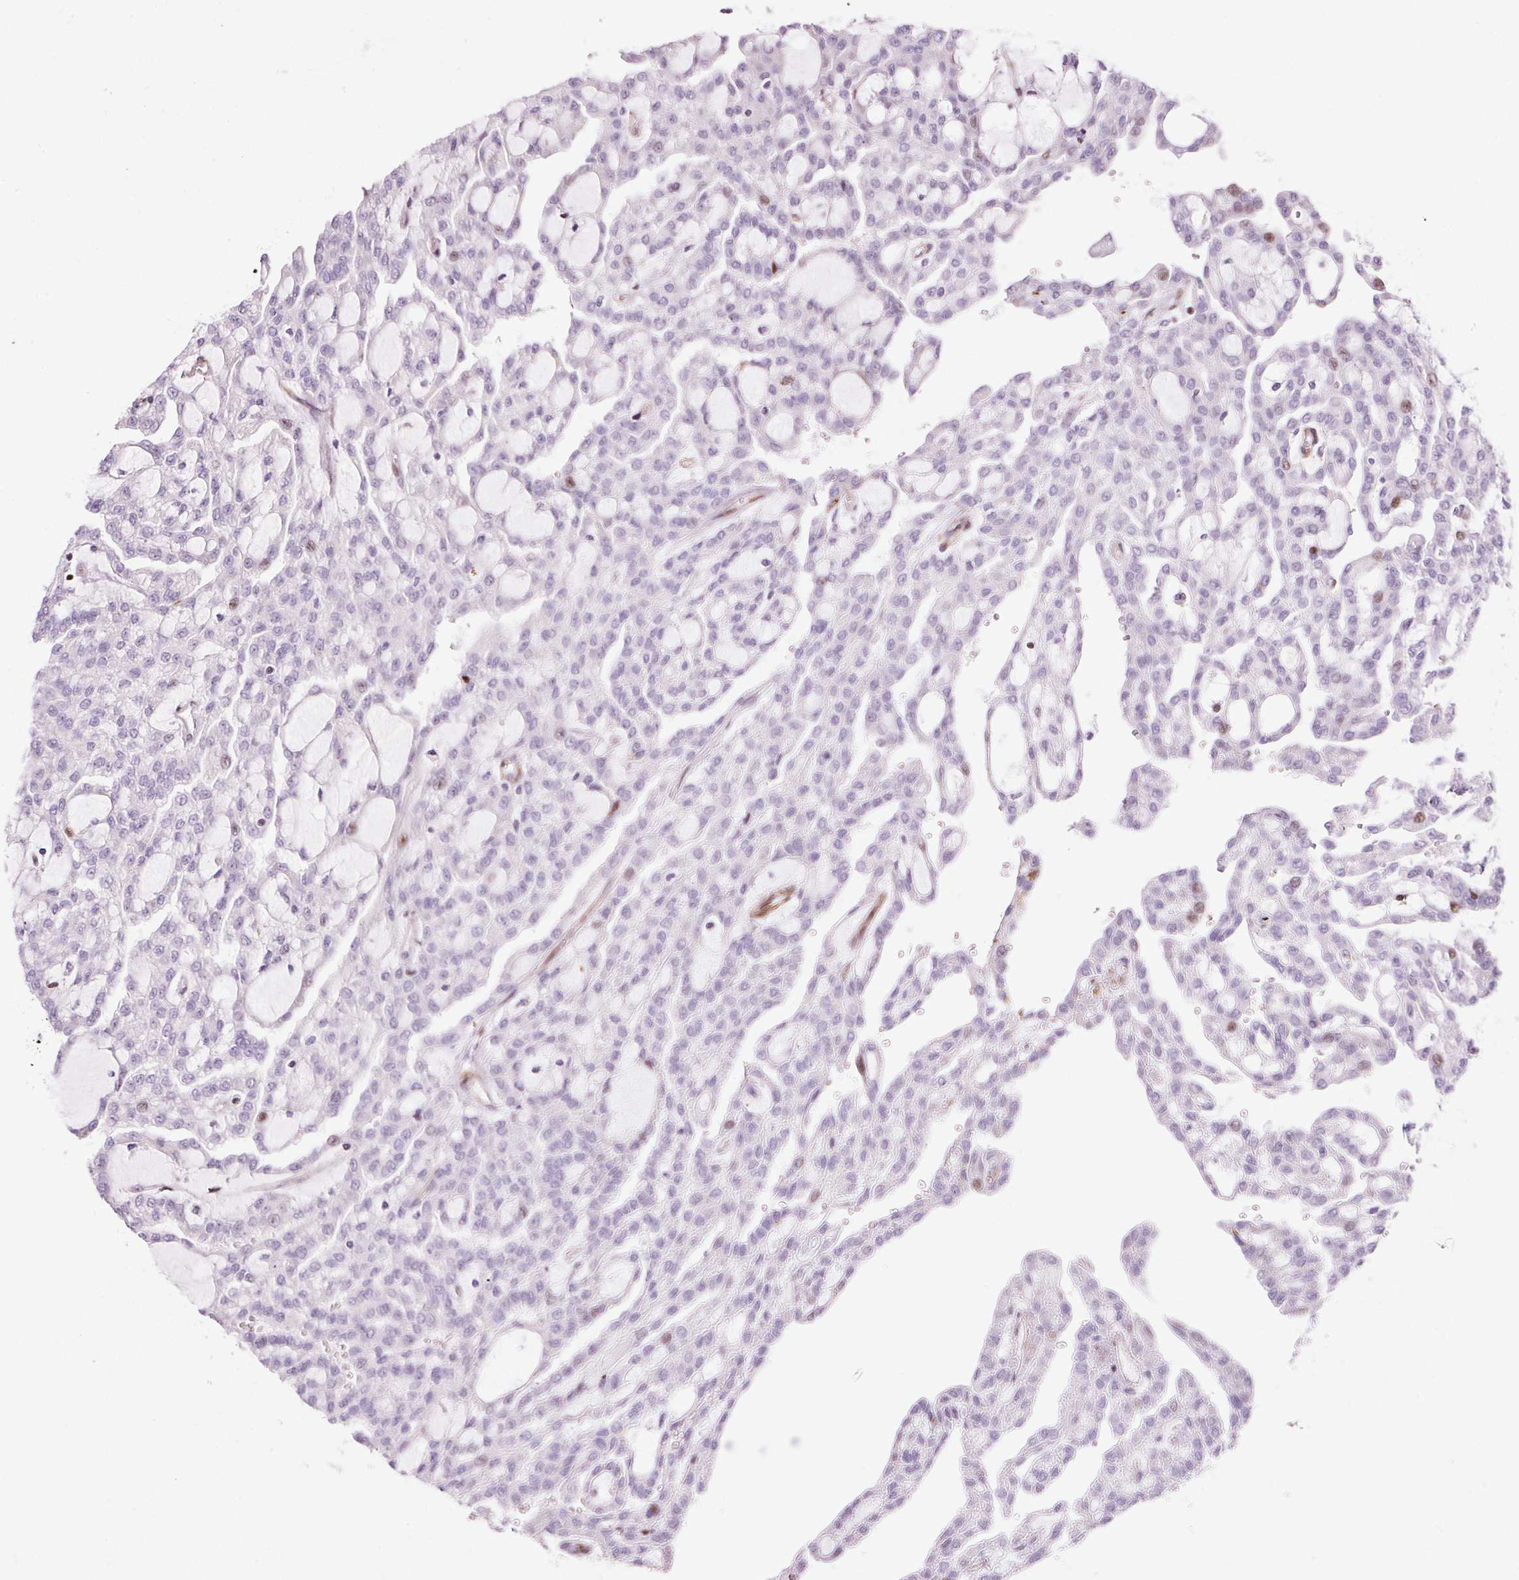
{"staining": {"intensity": "negative", "quantity": "none", "location": "none"}, "tissue": "renal cancer", "cell_type": "Tumor cells", "image_type": "cancer", "snomed": [{"axis": "morphology", "description": "Adenocarcinoma, NOS"}, {"axis": "topography", "description": "Kidney"}], "caption": "This is an immunohistochemistry (IHC) image of renal cancer. There is no staining in tumor cells.", "gene": "ANKRD20A1", "patient": {"sex": "male", "age": 63}}